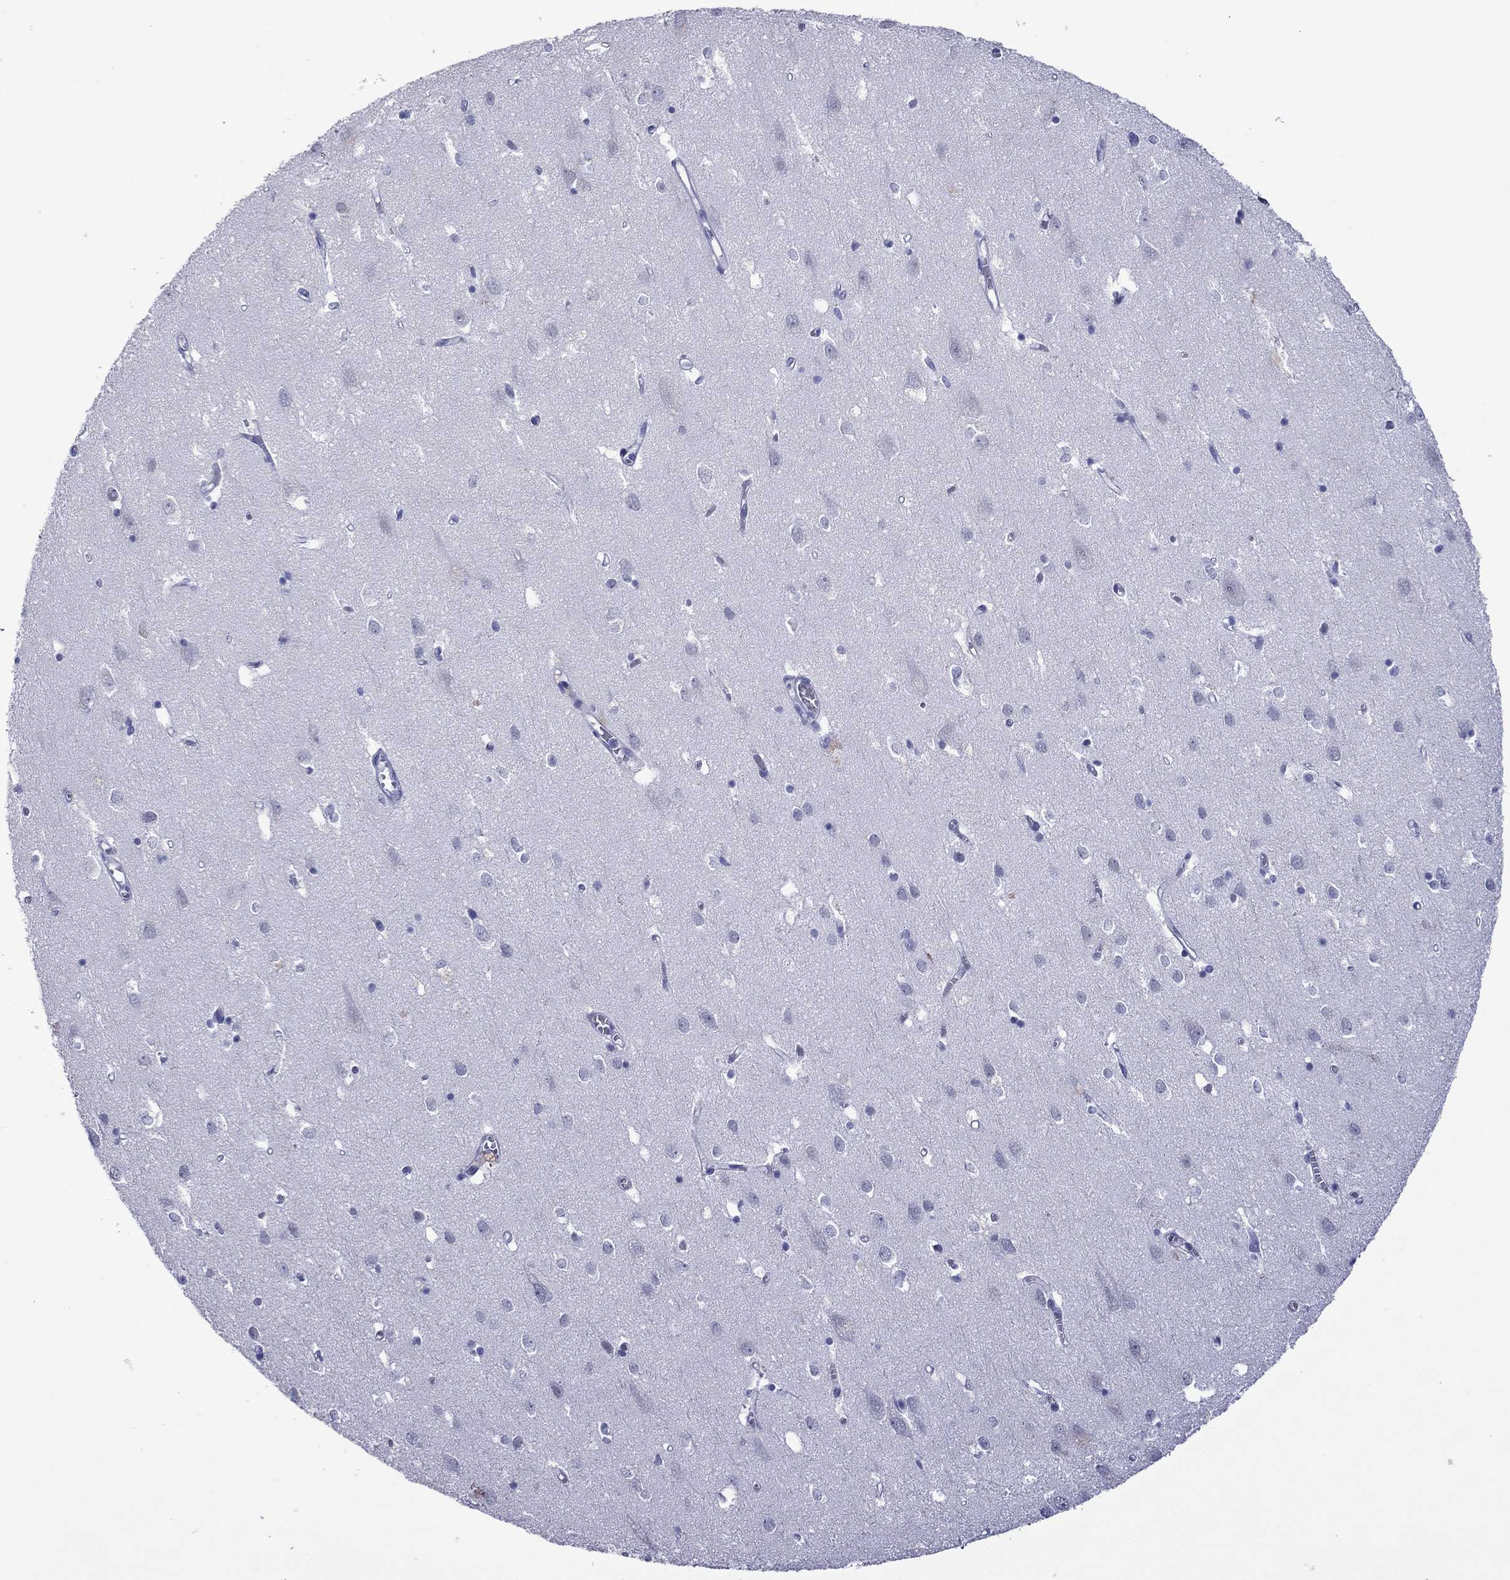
{"staining": {"intensity": "negative", "quantity": "none", "location": "none"}, "tissue": "cerebral cortex", "cell_type": "Endothelial cells", "image_type": "normal", "snomed": [{"axis": "morphology", "description": "Normal tissue, NOS"}, {"axis": "topography", "description": "Cerebral cortex"}], "caption": "Micrograph shows no protein positivity in endothelial cells of normal cerebral cortex.", "gene": "PIWIL1", "patient": {"sex": "male", "age": 70}}